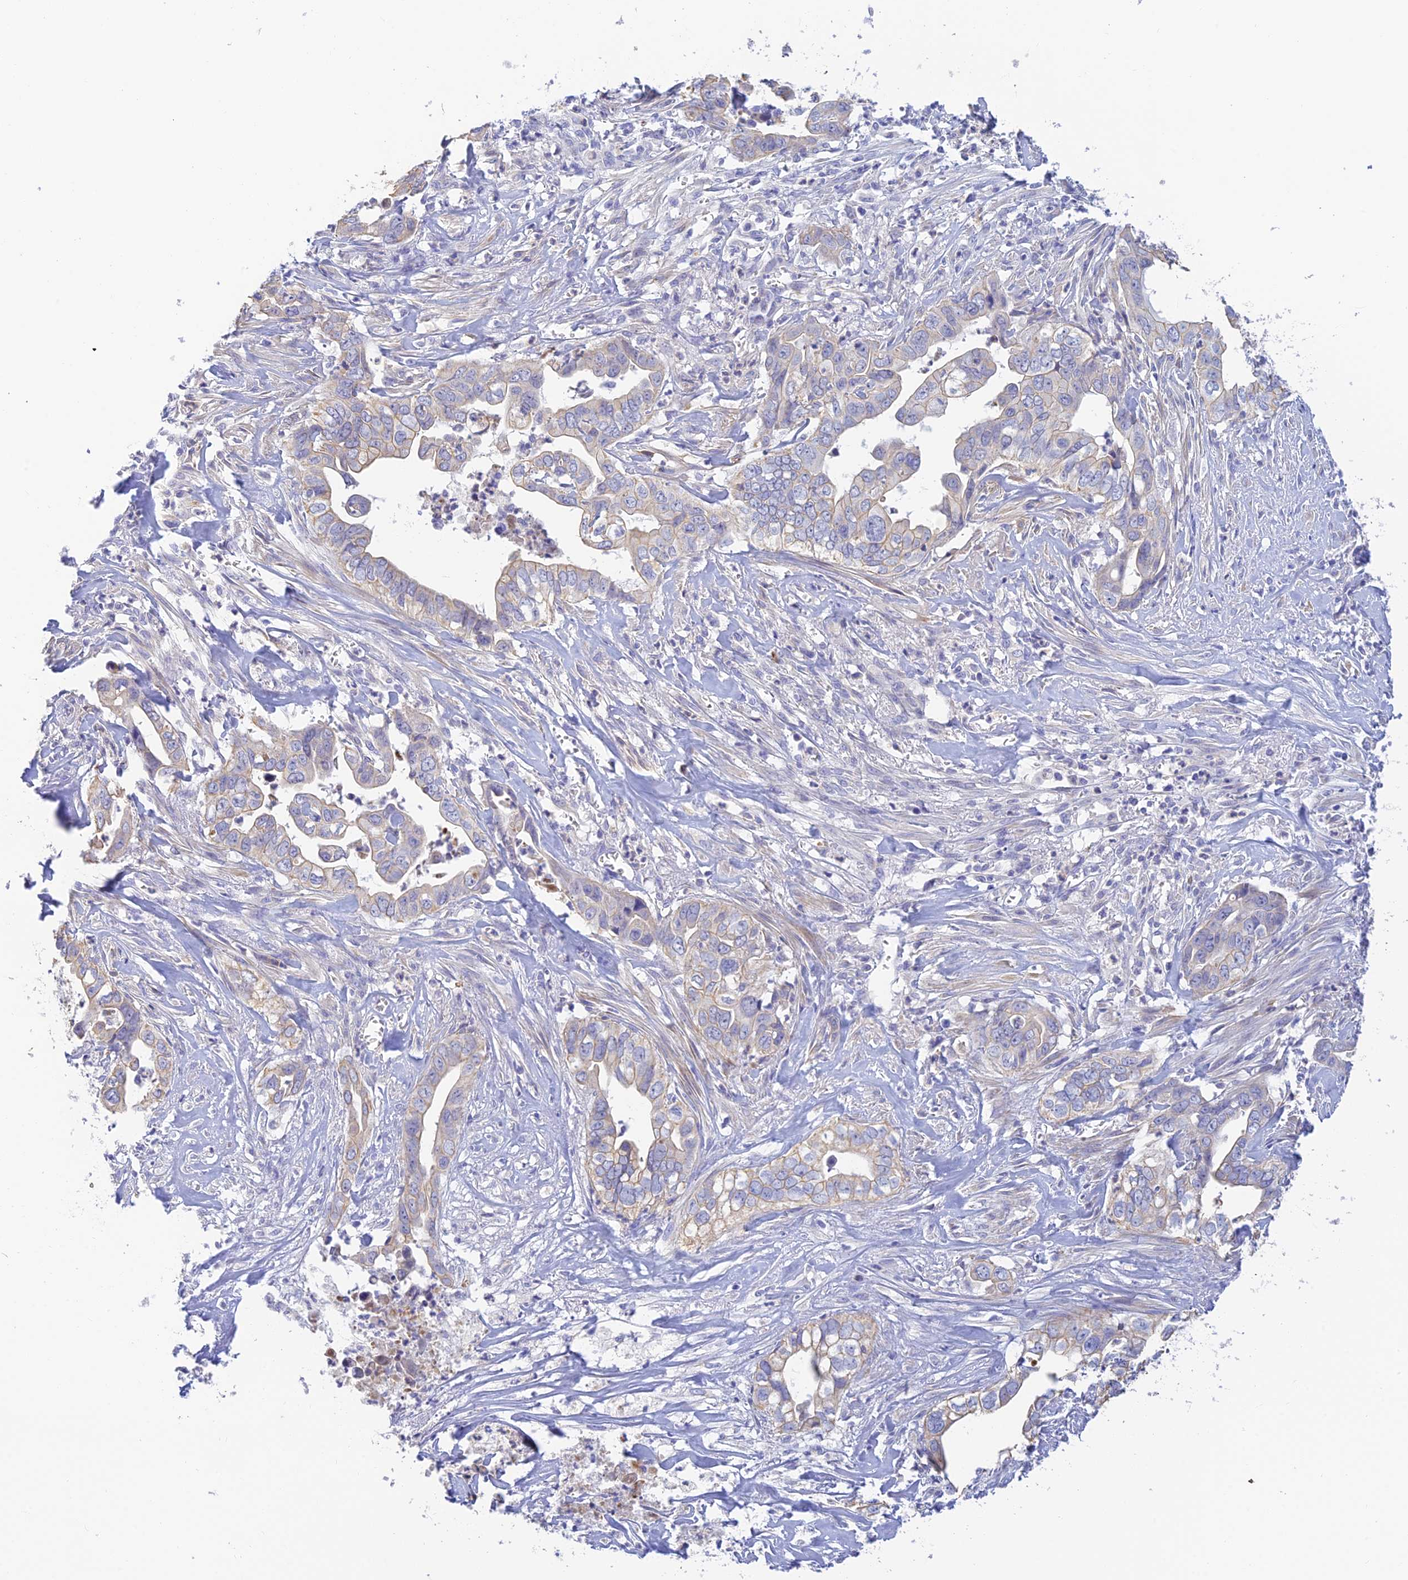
{"staining": {"intensity": "weak", "quantity": "<25%", "location": "cytoplasmic/membranous"}, "tissue": "liver cancer", "cell_type": "Tumor cells", "image_type": "cancer", "snomed": [{"axis": "morphology", "description": "Cholangiocarcinoma"}, {"axis": "topography", "description": "Liver"}], "caption": "Tumor cells are negative for brown protein staining in liver cancer (cholangiocarcinoma).", "gene": "INTS13", "patient": {"sex": "female", "age": 79}}